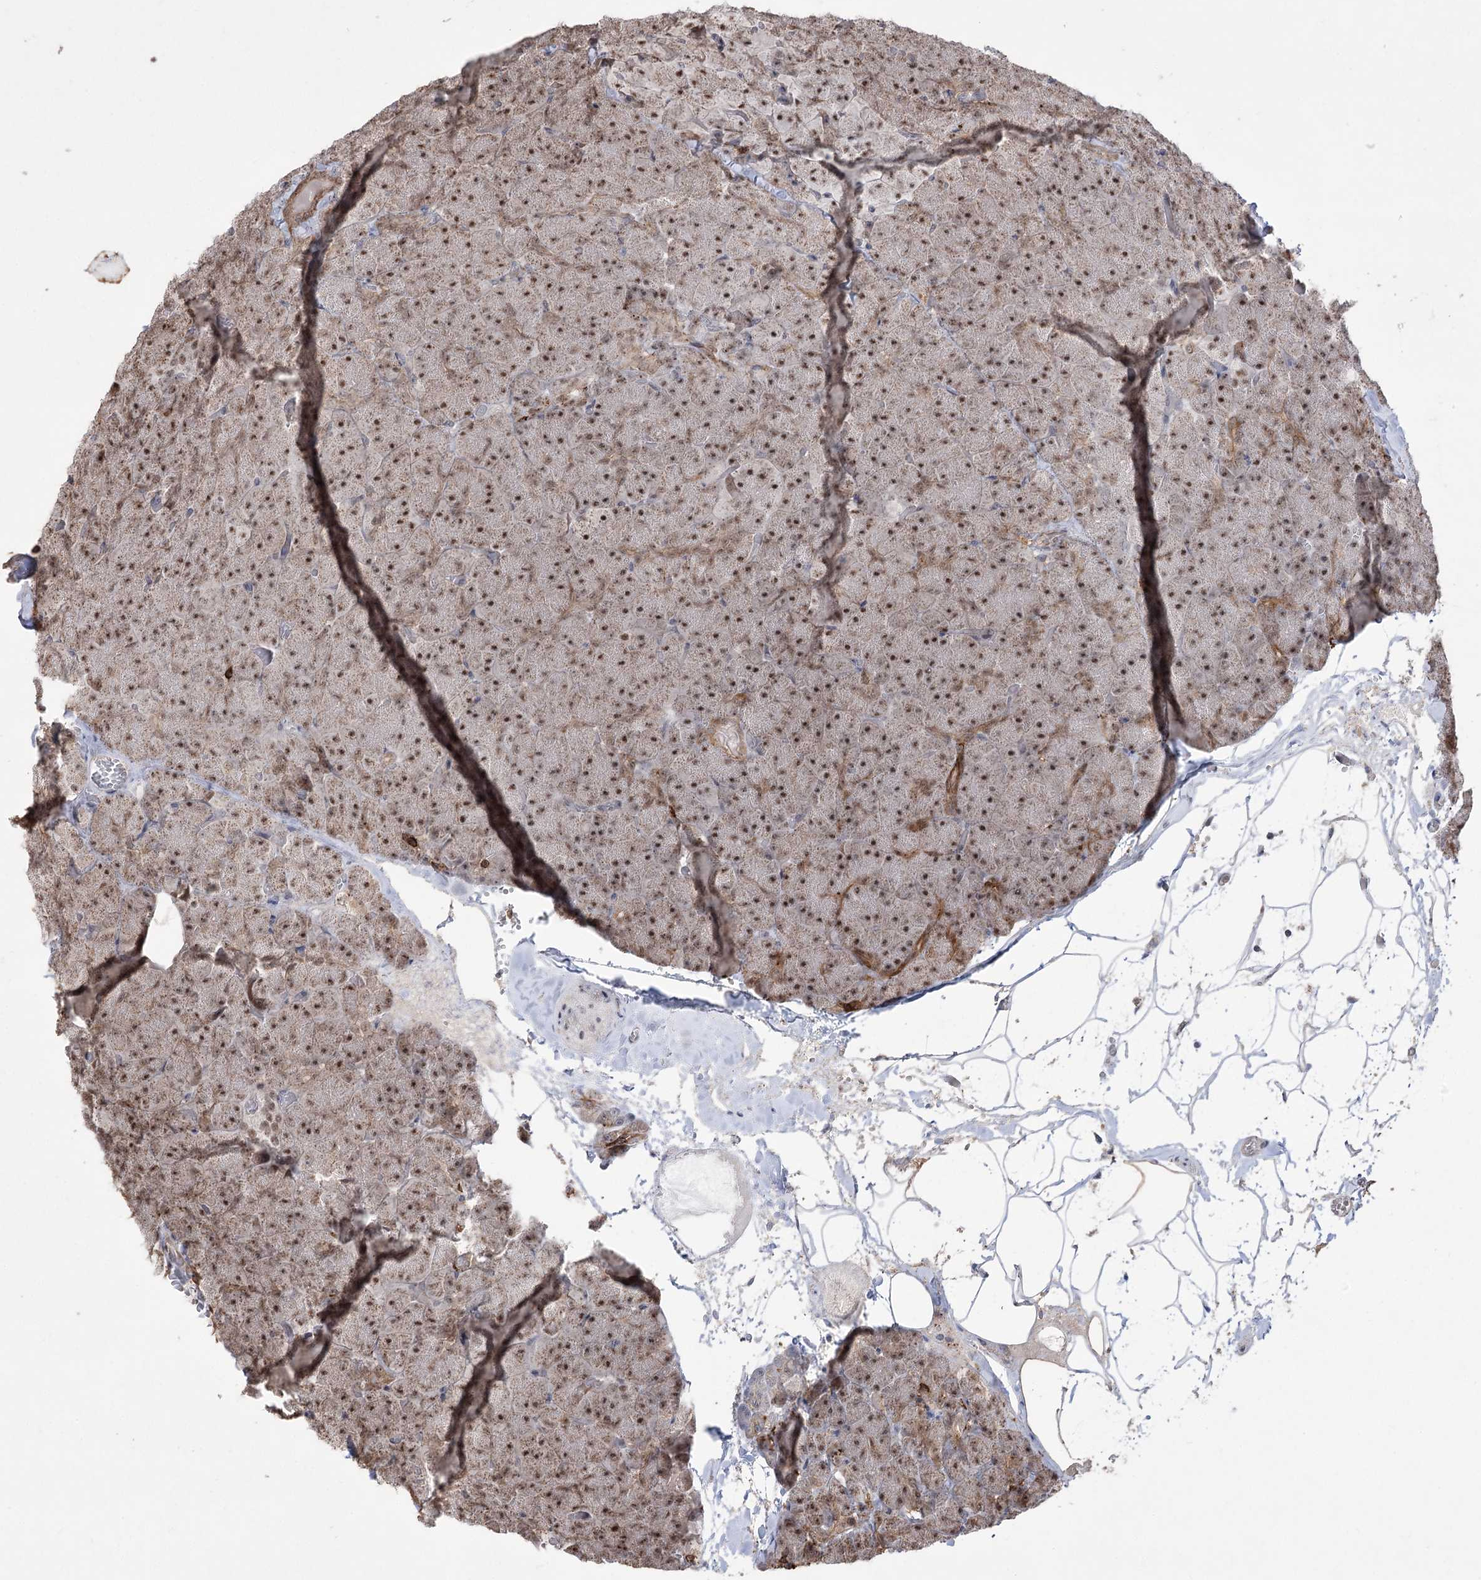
{"staining": {"intensity": "moderate", "quantity": ">75%", "location": "cytoplasmic/membranous,nuclear"}, "tissue": "pancreas", "cell_type": "Exocrine glandular cells", "image_type": "normal", "snomed": [{"axis": "morphology", "description": "Normal tissue, NOS"}, {"axis": "topography", "description": "Pancreas"}], "caption": "Immunohistochemical staining of normal pancreas shows medium levels of moderate cytoplasmic/membranous,nuclear expression in about >75% of exocrine glandular cells.", "gene": "ZSCAN23", "patient": {"sex": "male", "age": 36}}